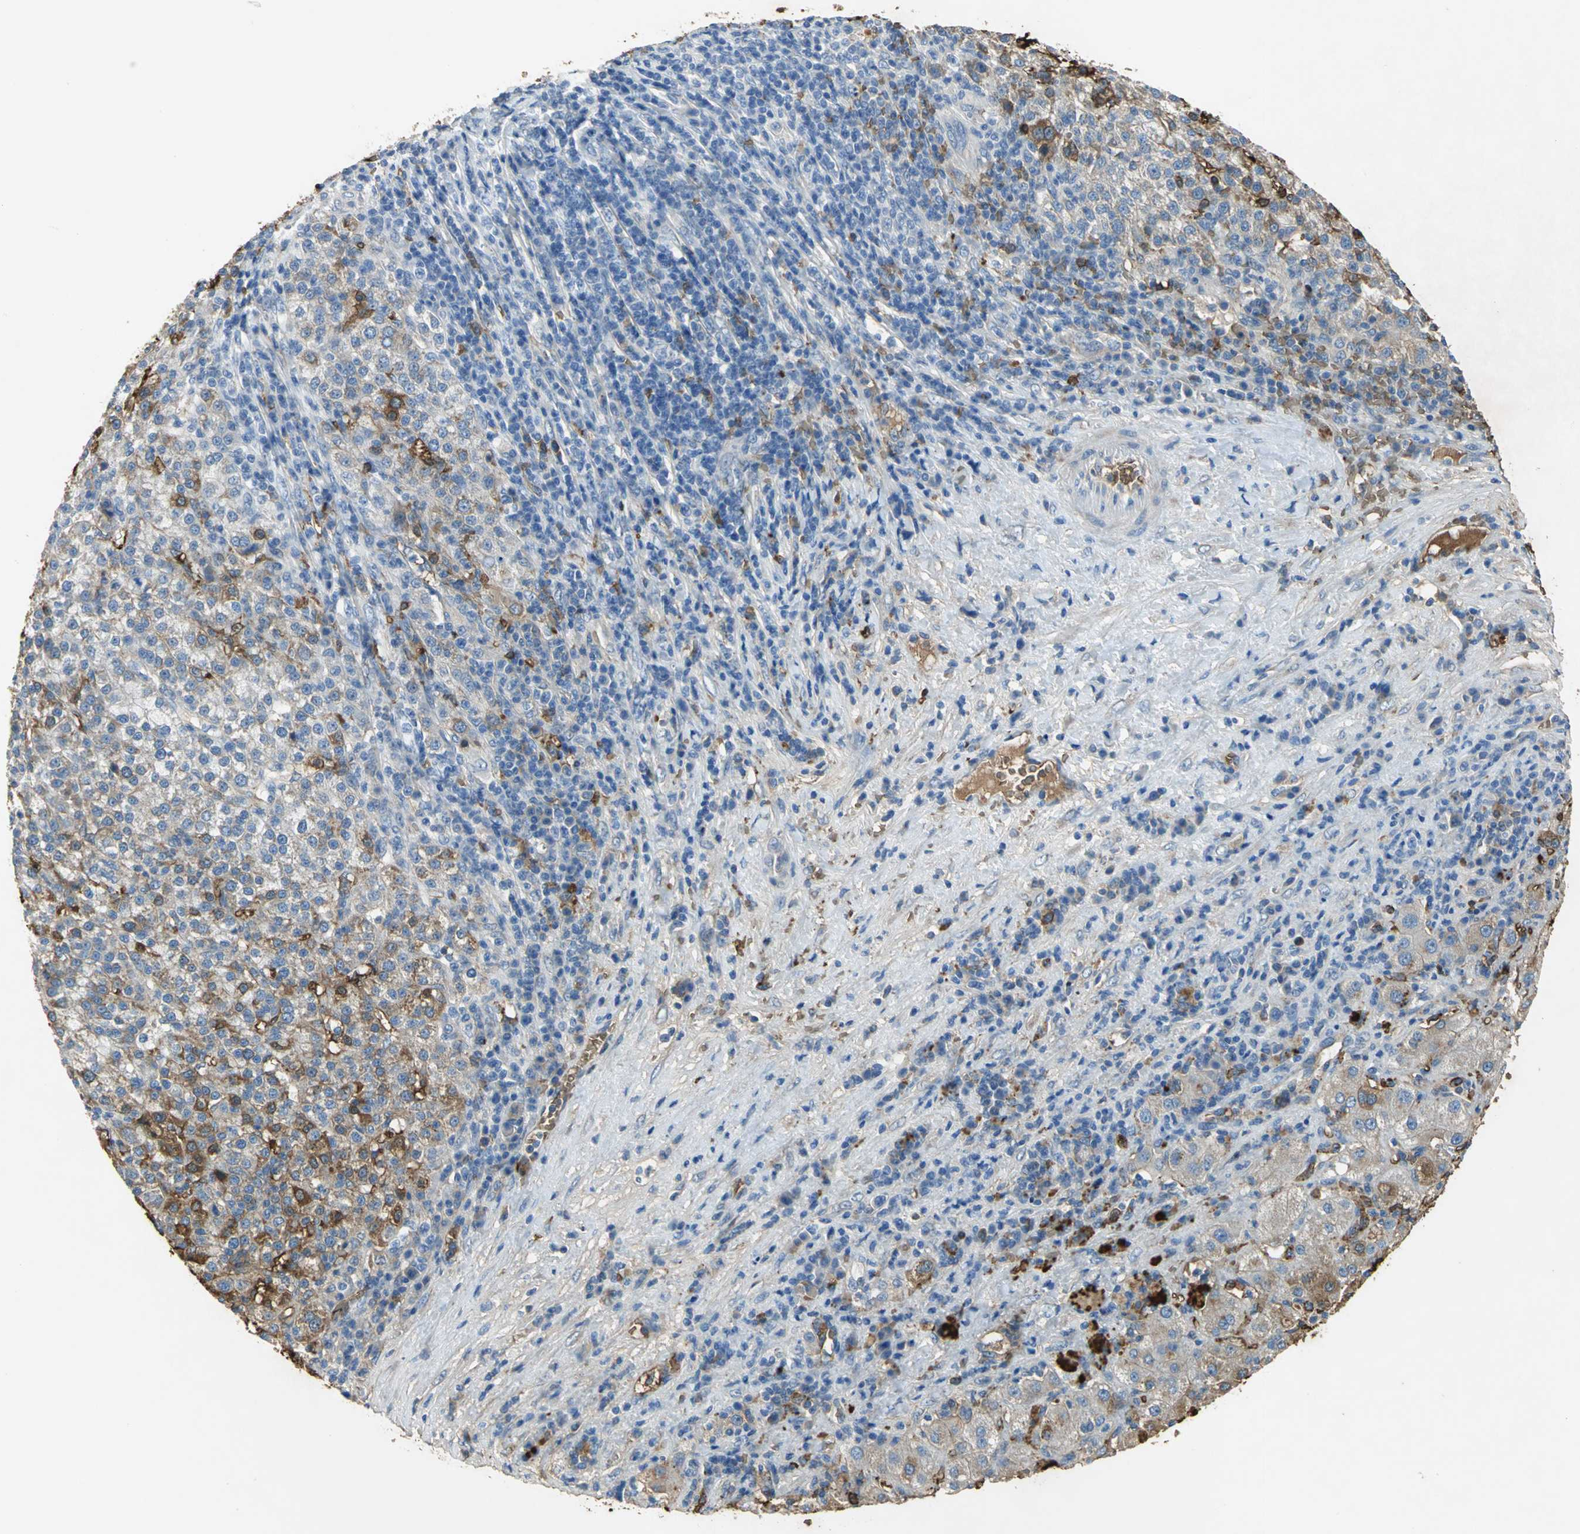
{"staining": {"intensity": "moderate", "quantity": ">75%", "location": "cytoplasmic/membranous"}, "tissue": "liver cancer", "cell_type": "Tumor cells", "image_type": "cancer", "snomed": [{"axis": "morphology", "description": "Carcinoma, Hepatocellular, NOS"}, {"axis": "topography", "description": "Liver"}], "caption": "This image reveals immunohistochemistry staining of human liver cancer (hepatocellular carcinoma), with medium moderate cytoplasmic/membranous positivity in about >75% of tumor cells.", "gene": "TREM1", "patient": {"sex": "female", "age": 58}}